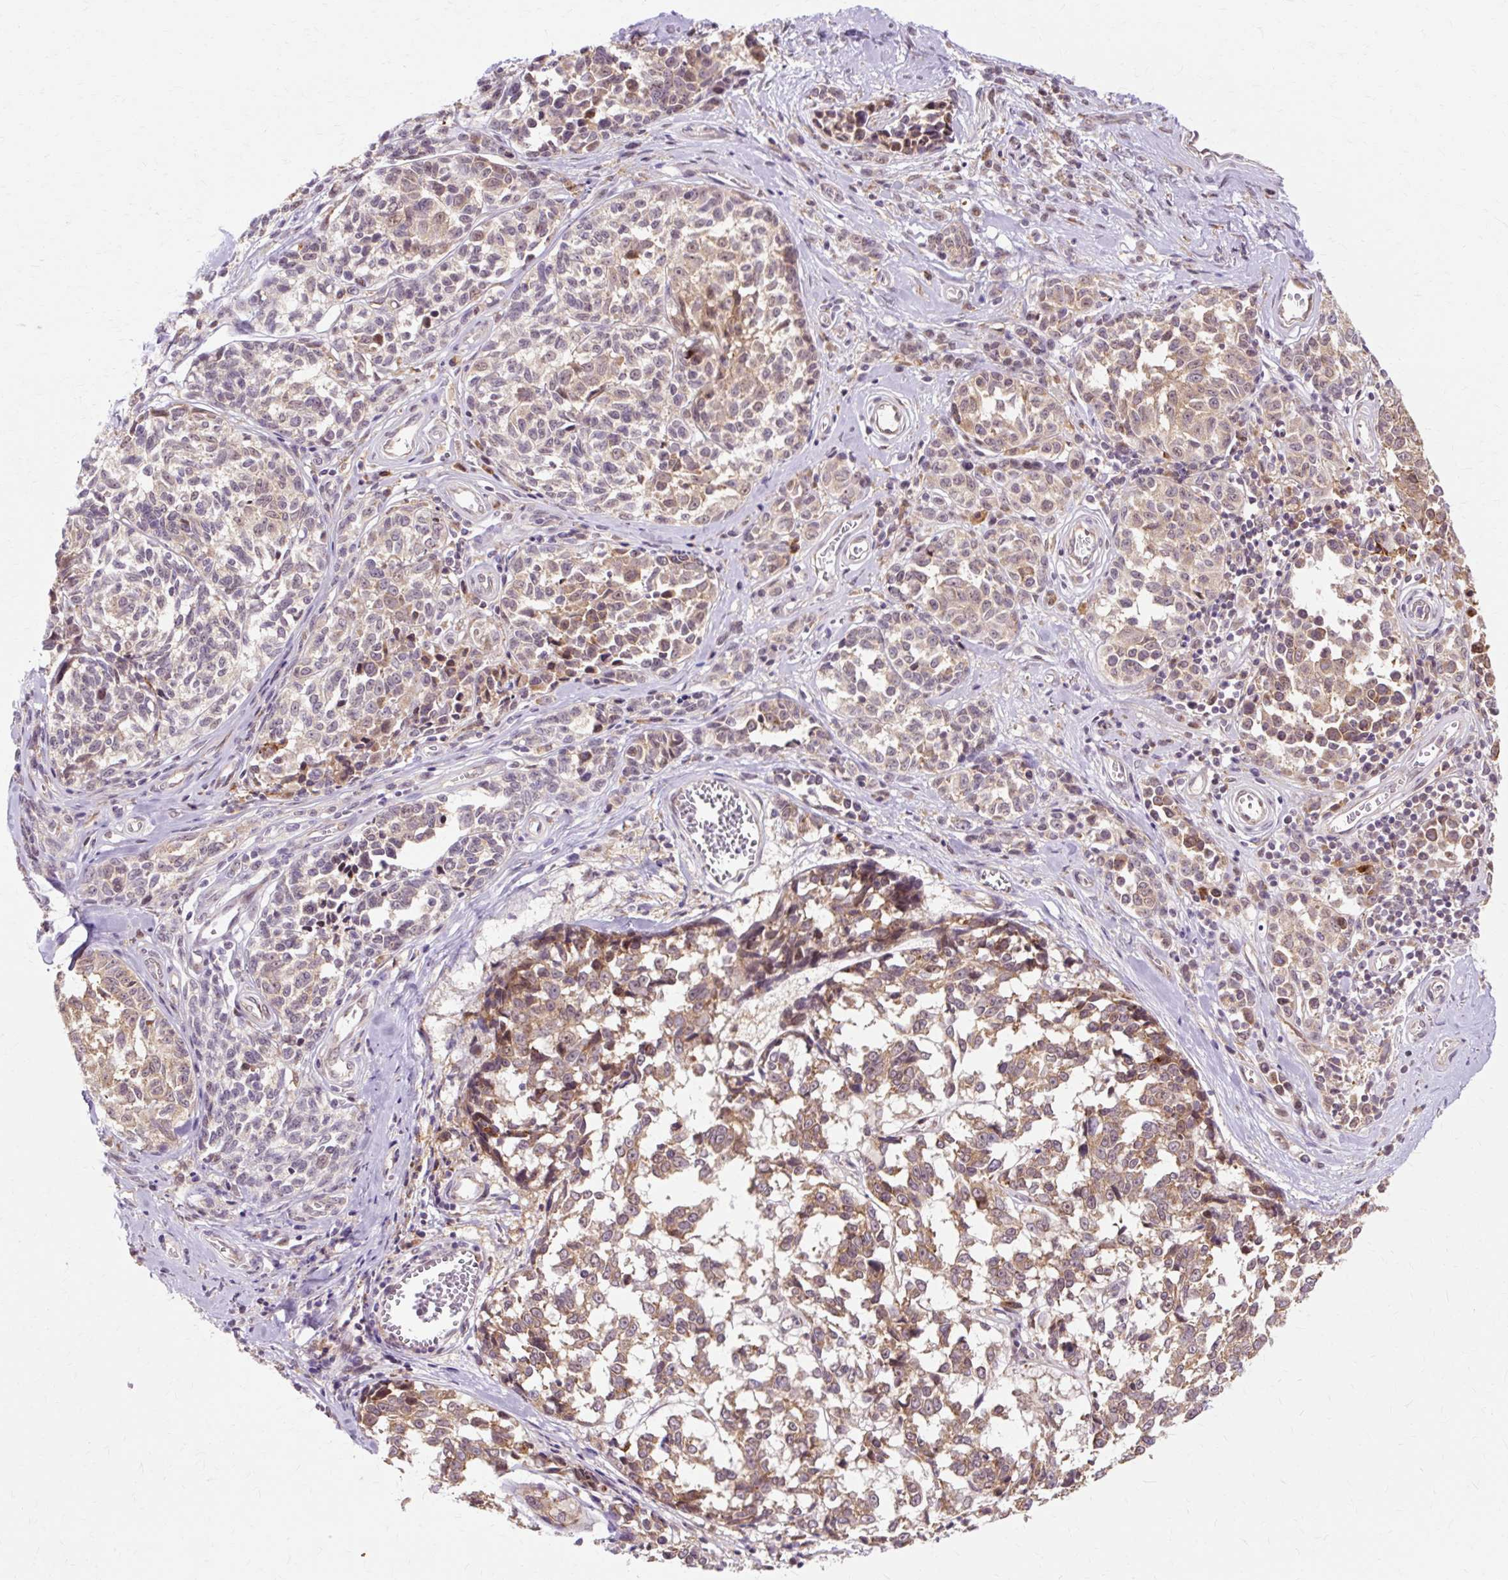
{"staining": {"intensity": "moderate", "quantity": ">75%", "location": "cytoplasmic/membranous"}, "tissue": "melanoma", "cell_type": "Tumor cells", "image_type": "cancer", "snomed": [{"axis": "morphology", "description": "Malignant melanoma, NOS"}, {"axis": "topography", "description": "Skin"}], "caption": "A micrograph of malignant melanoma stained for a protein reveals moderate cytoplasmic/membranous brown staining in tumor cells.", "gene": "GEMIN2", "patient": {"sex": "female", "age": 64}}